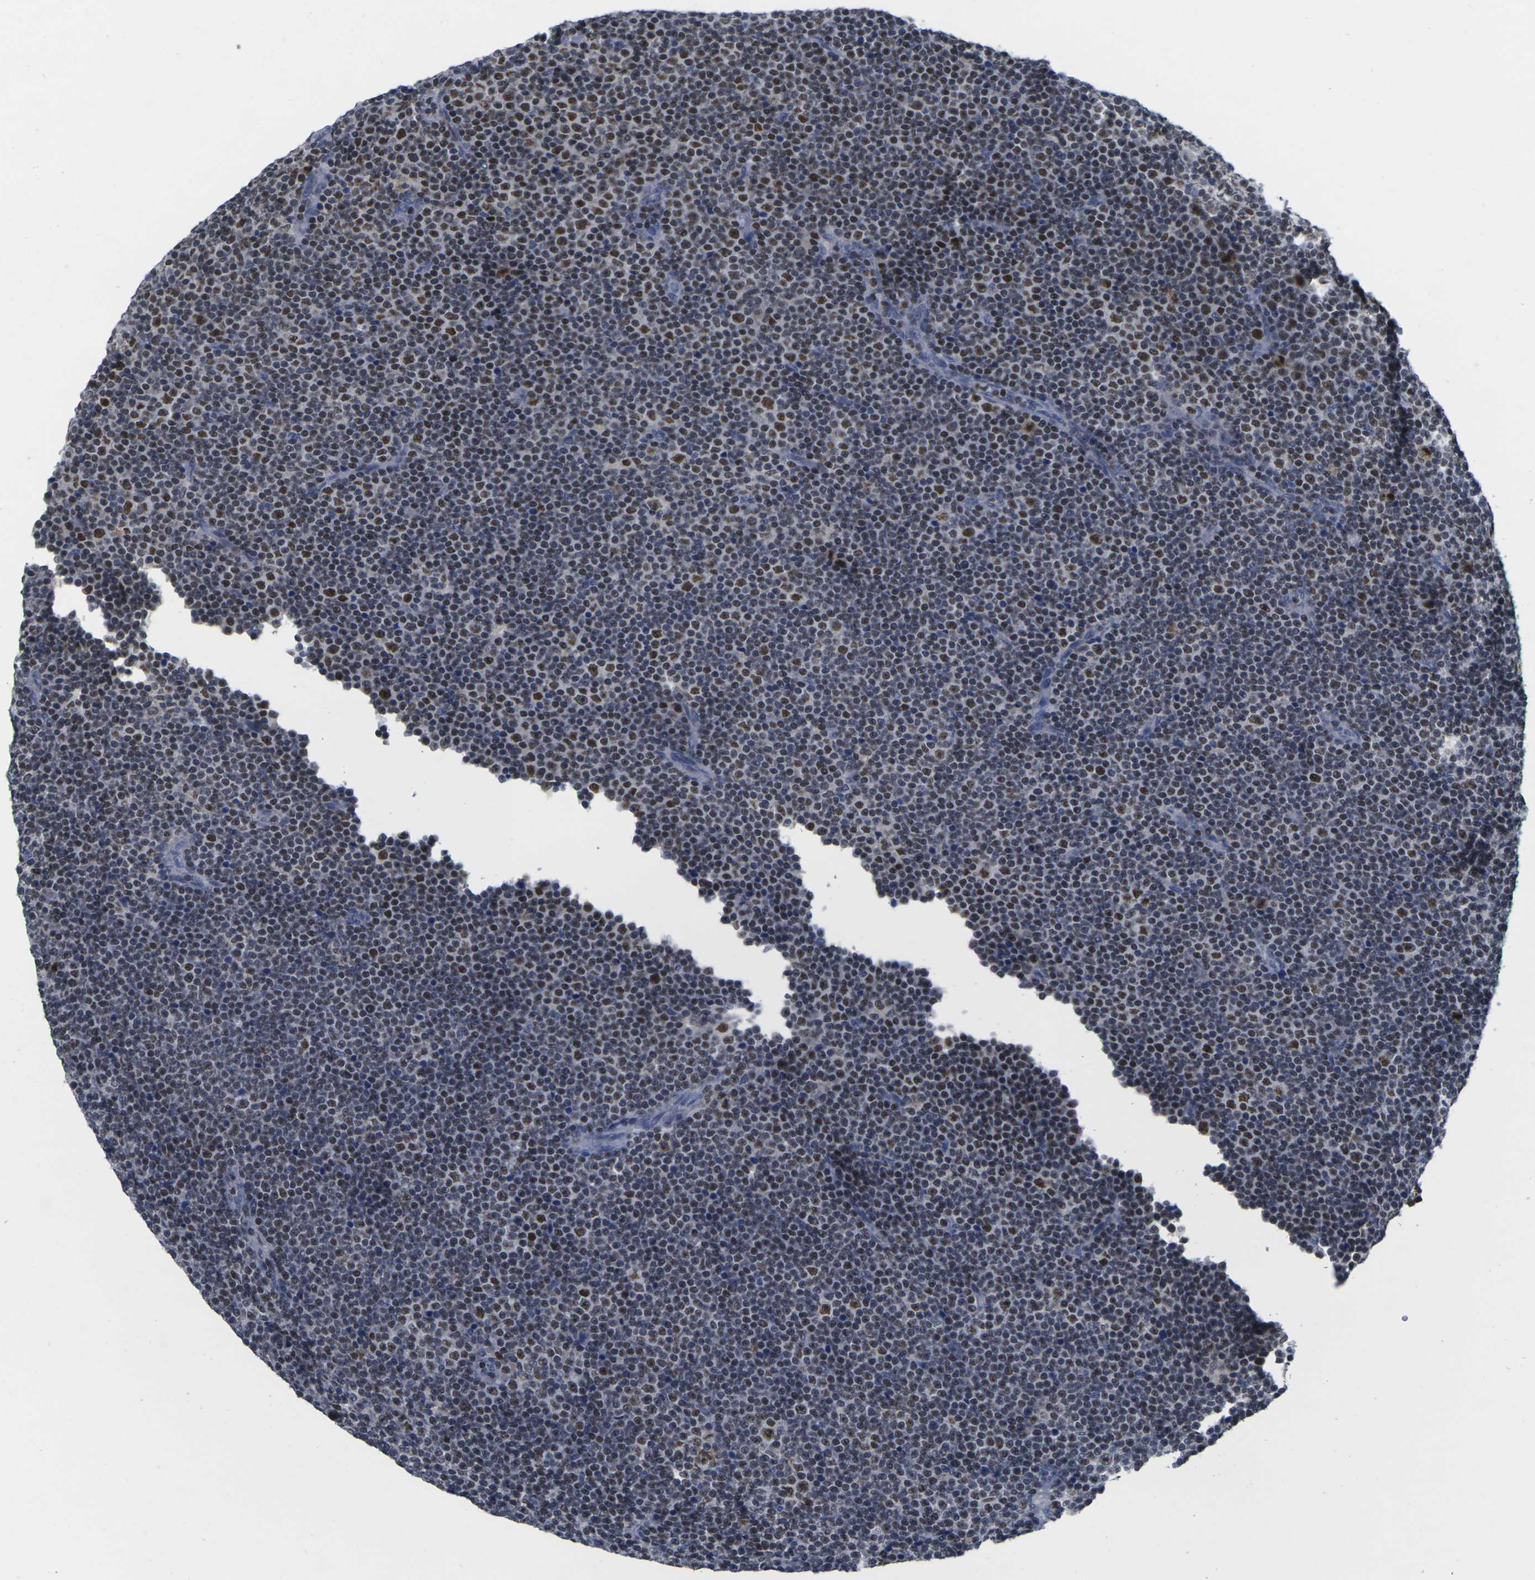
{"staining": {"intensity": "moderate", "quantity": "25%-75%", "location": "nuclear"}, "tissue": "lymphoma", "cell_type": "Tumor cells", "image_type": "cancer", "snomed": [{"axis": "morphology", "description": "Malignant lymphoma, non-Hodgkin's type, Low grade"}, {"axis": "topography", "description": "Lymph node"}], "caption": "DAB immunohistochemical staining of low-grade malignant lymphoma, non-Hodgkin's type displays moderate nuclear protein expression in approximately 25%-75% of tumor cells.", "gene": "IKZF1", "patient": {"sex": "female", "age": 67}}